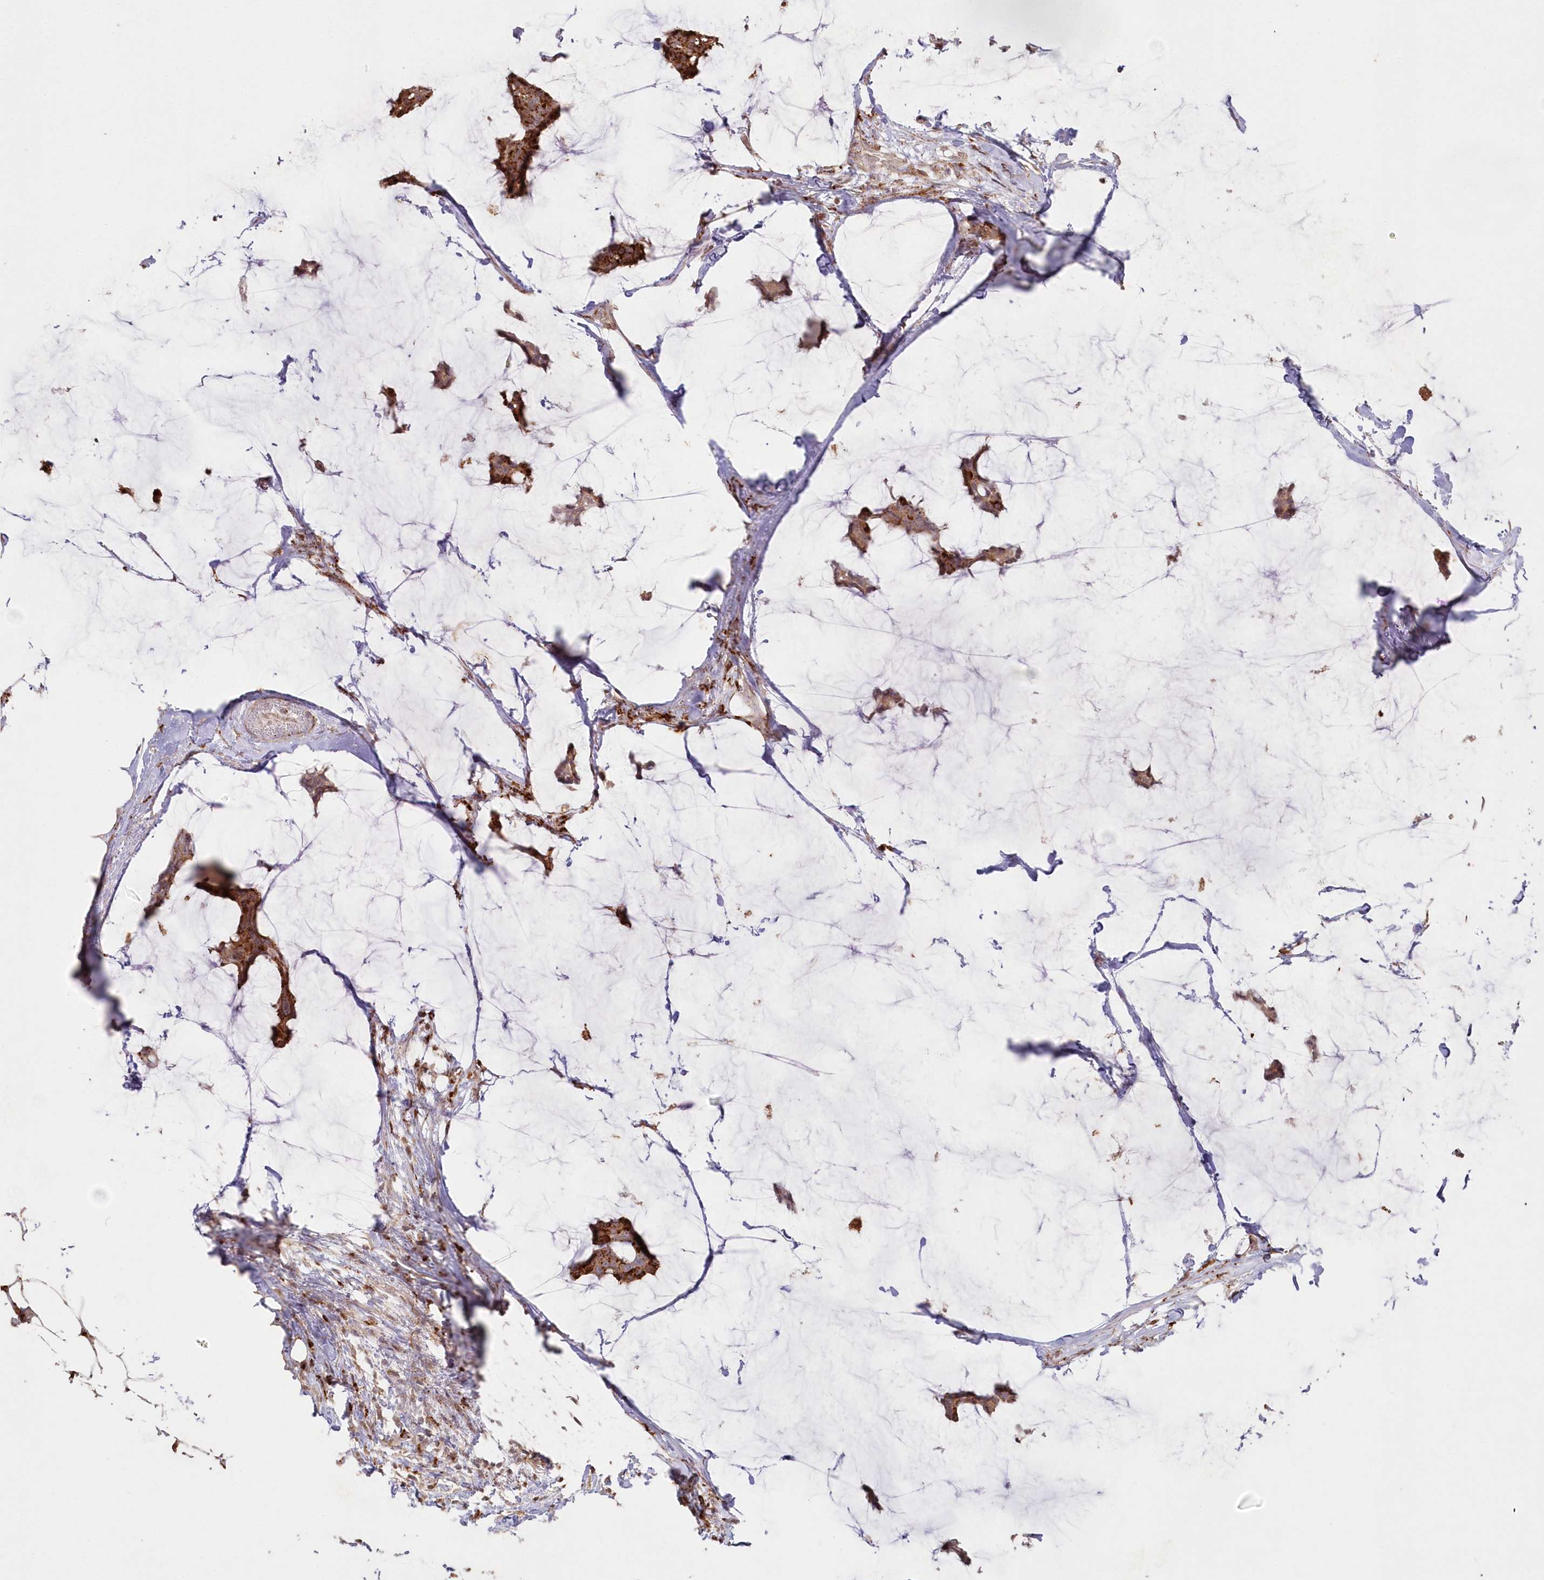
{"staining": {"intensity": "strong", "quantity": ">75%", "location": "cytoplasmic/membranous"}, "tissue": "breast cancer", "cell_type": "Tumor cells", "image_type": "cancer", "snomed": [{"axis": "morphology", "description": "Duct carcinoma"}, {"axis": "topography", "description": "Breast"}], "caption": "Immunohistochemistry photomicrograph of neoplastic tissue: human breast cancer (intraductal carcinoma) stained using IHC displays high levels of strong protein expression localized specifically in the cytoplasmic/membranous of tumor cells, appearing as a cytoplasmic/membranous brown color.", "gene": "ARSB", "patient": {"sex": "female", "age": 93}}